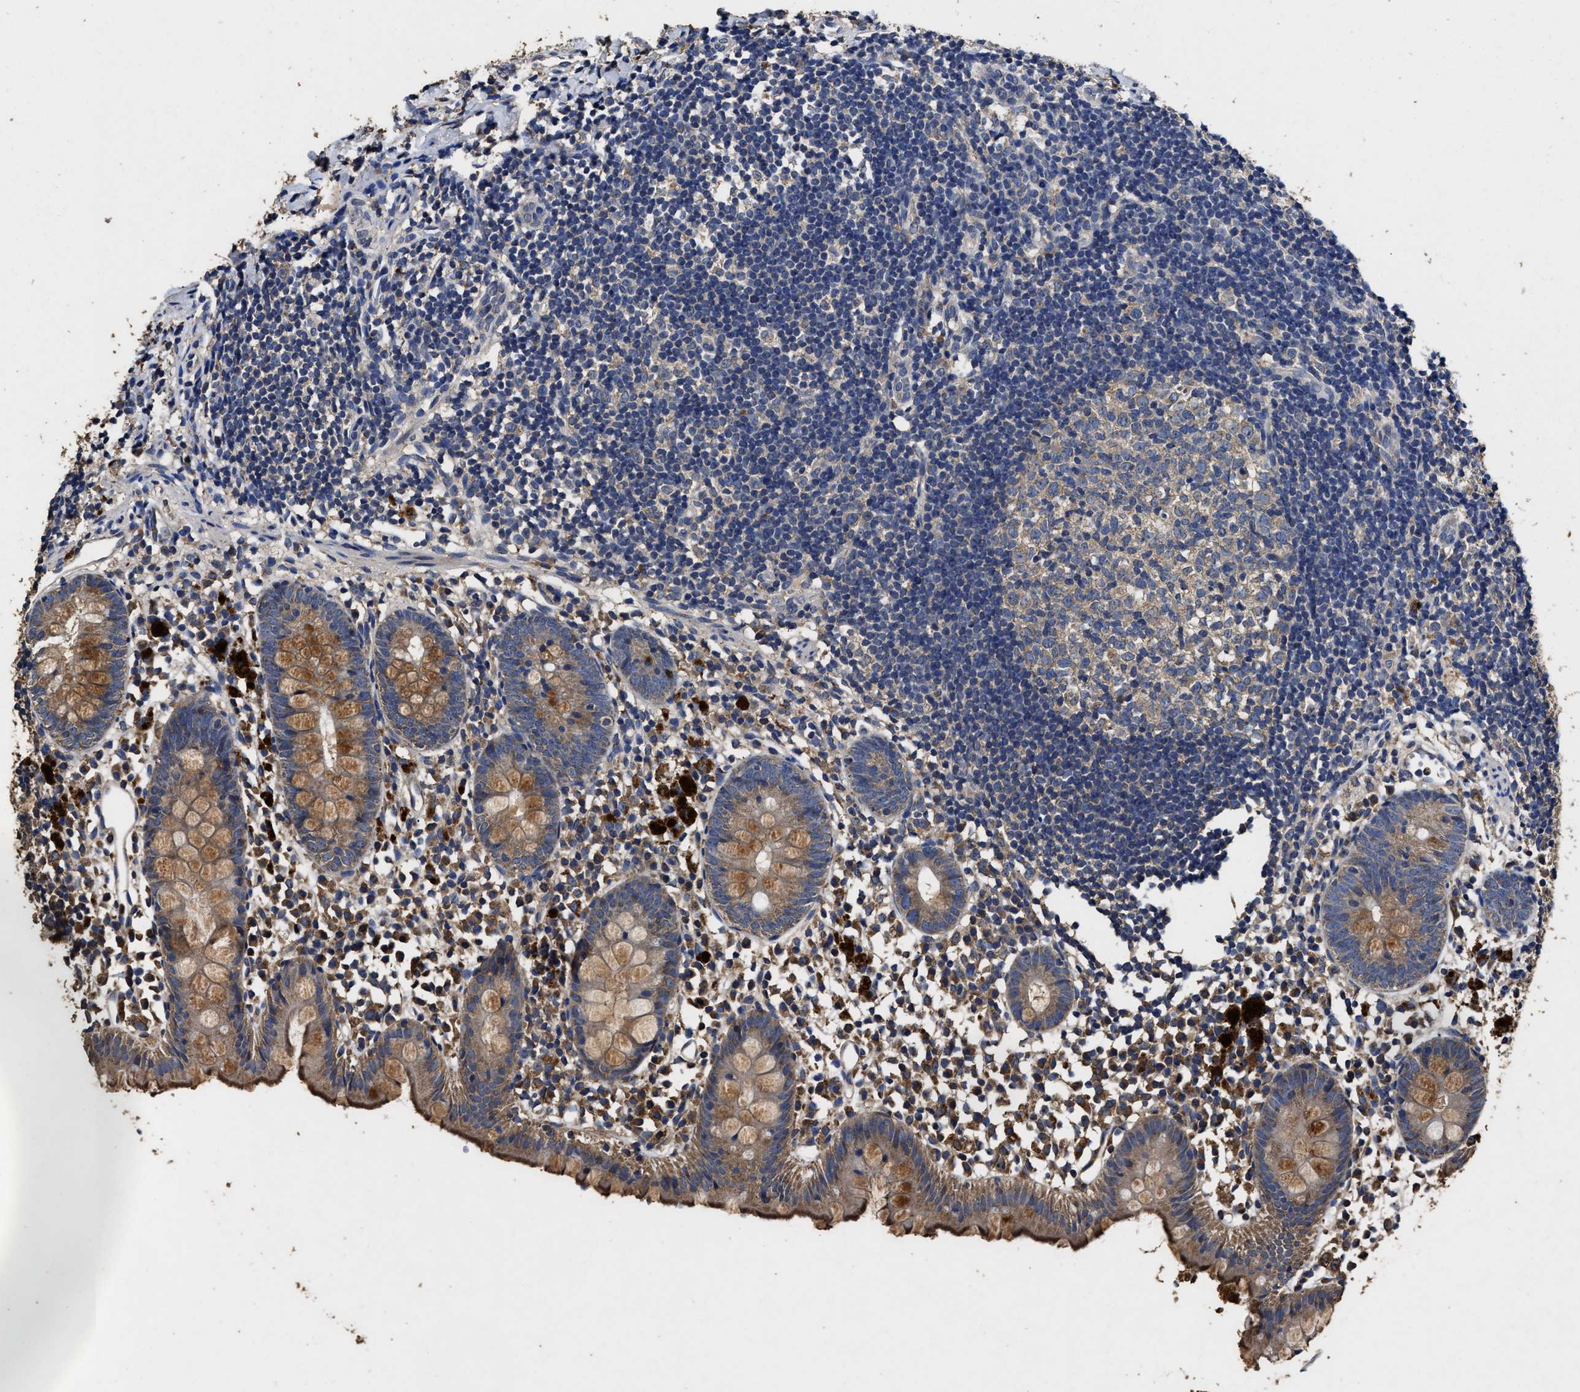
{"staining": {"intensity": "moderate", "quantity": ">75%", "location": "cytoplasmic/membranous"}, "tissue": "appendix", "cell_type": "Glandular cells", "image_type": "normal", "snomed": [{"axis": "morphology", "description": "Normal tissue, NOS"}, {"axis": "topography", "description": "Appendix"}], "caption": "A medium amount of moderate cytoplasmic/membranous positivity is identified in approximately >75% of glandular cells in benign appendix. (DAB IHC with brightfield microscopy, high magnification).", "gene": "PPM1K", "patient": {"sex": "female", "age": 20}}